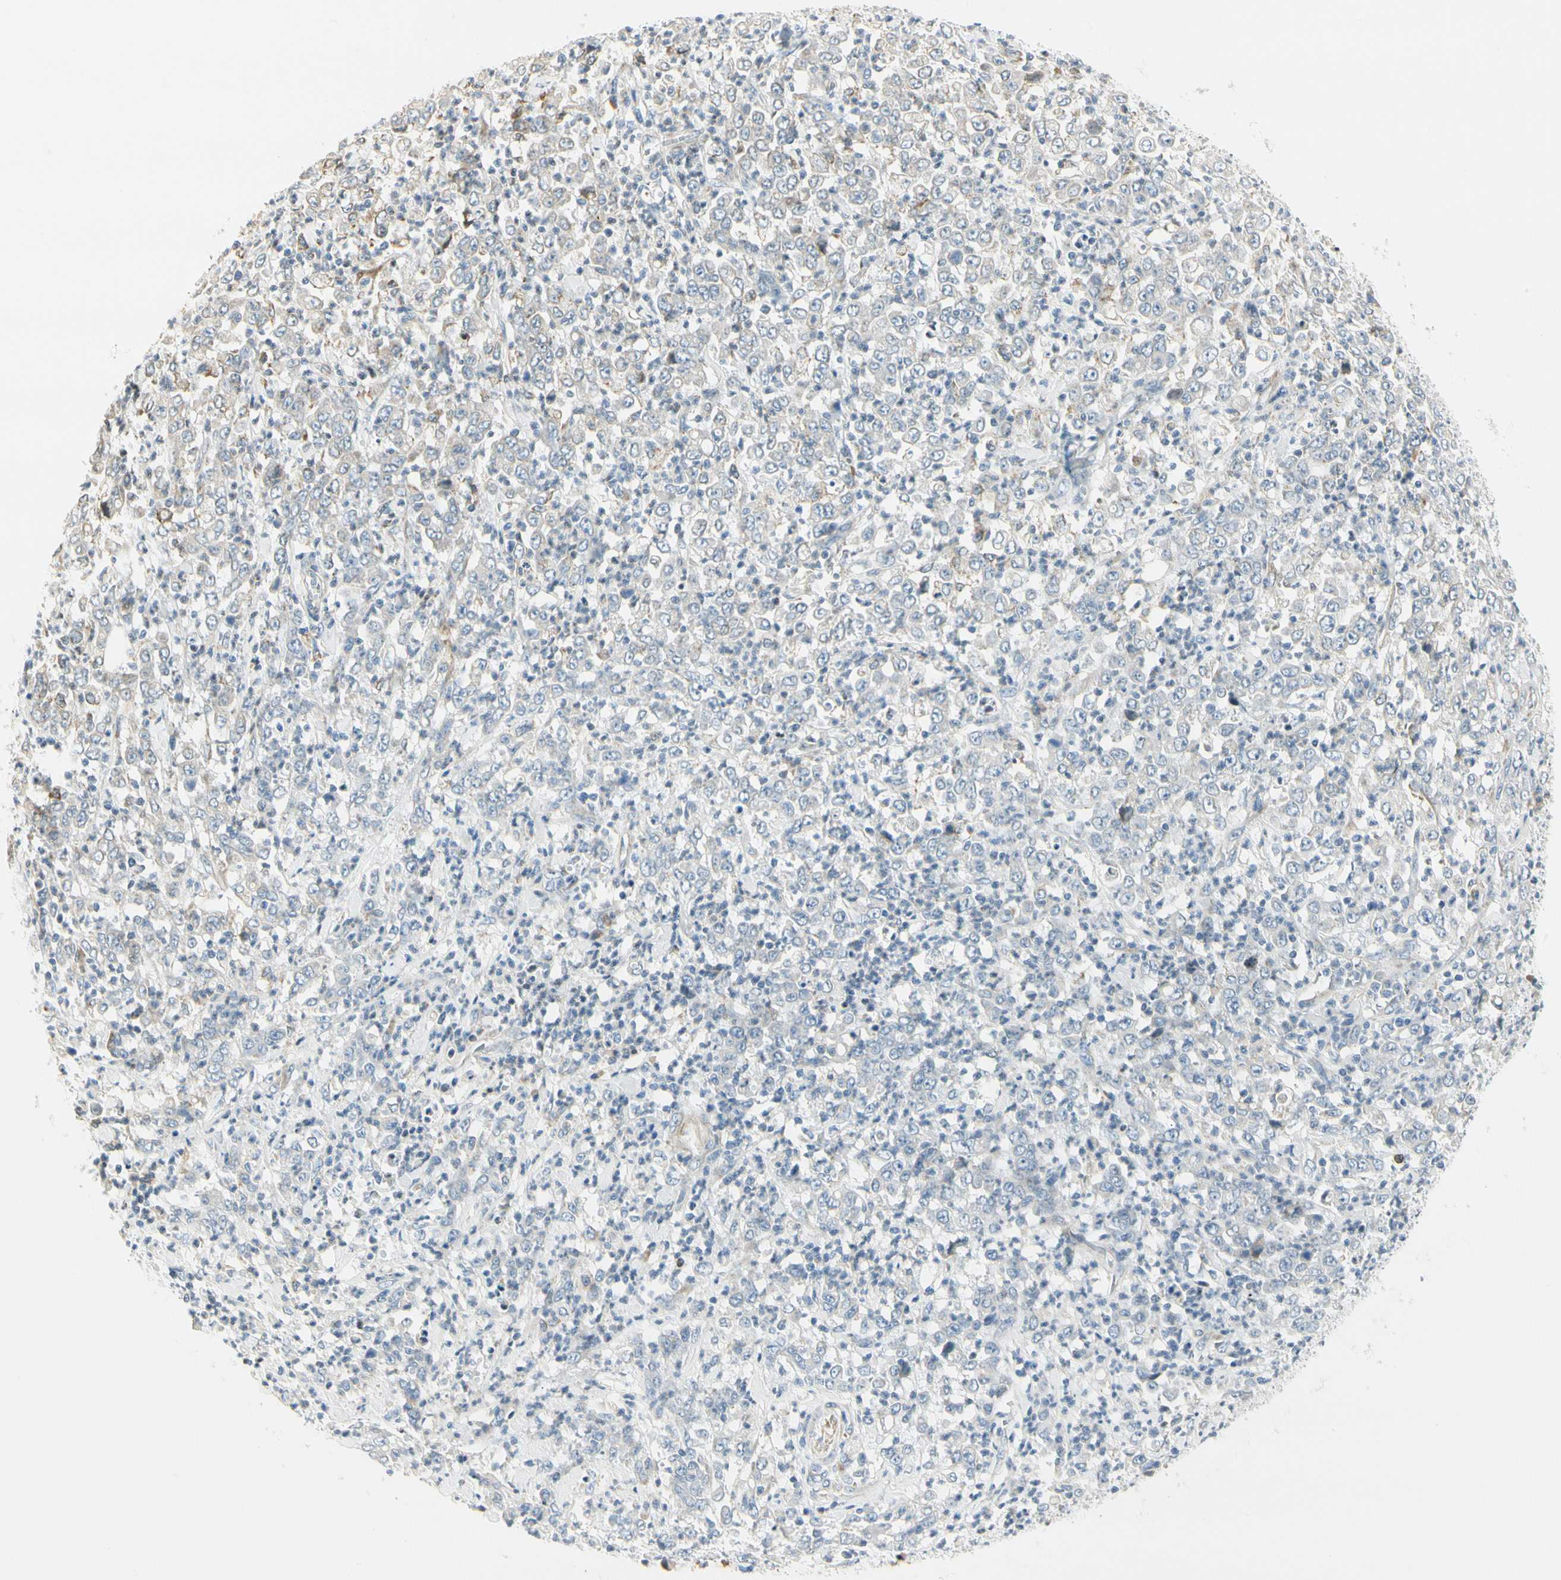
{"staining": {"intensity": "negative", "quantity": "none", "location": "none"}, "tissue": "stomach cancer", "cell_type": "Tumor cells", "image_type": "cancer", "snomed": [{"axis": "morphology", "description": "Adenocarcinoma, NOS"}, {"axis": "topography", "description": "Stomach, lower"}], "caption": "Immunohistochemistry (IHC) image of neoplastic tissue: human stomach cancer (adenocarcinoma) stained with DAB shows no significant protein positivity in tumor cells. The staining is performed using DAB (3,3'-diaminobenzidine) brown chromogen with nuclei counter-stained in using hematoxylin.", "gene": "TNFSF11", "patient": {"sex": "female", "age": 71}}